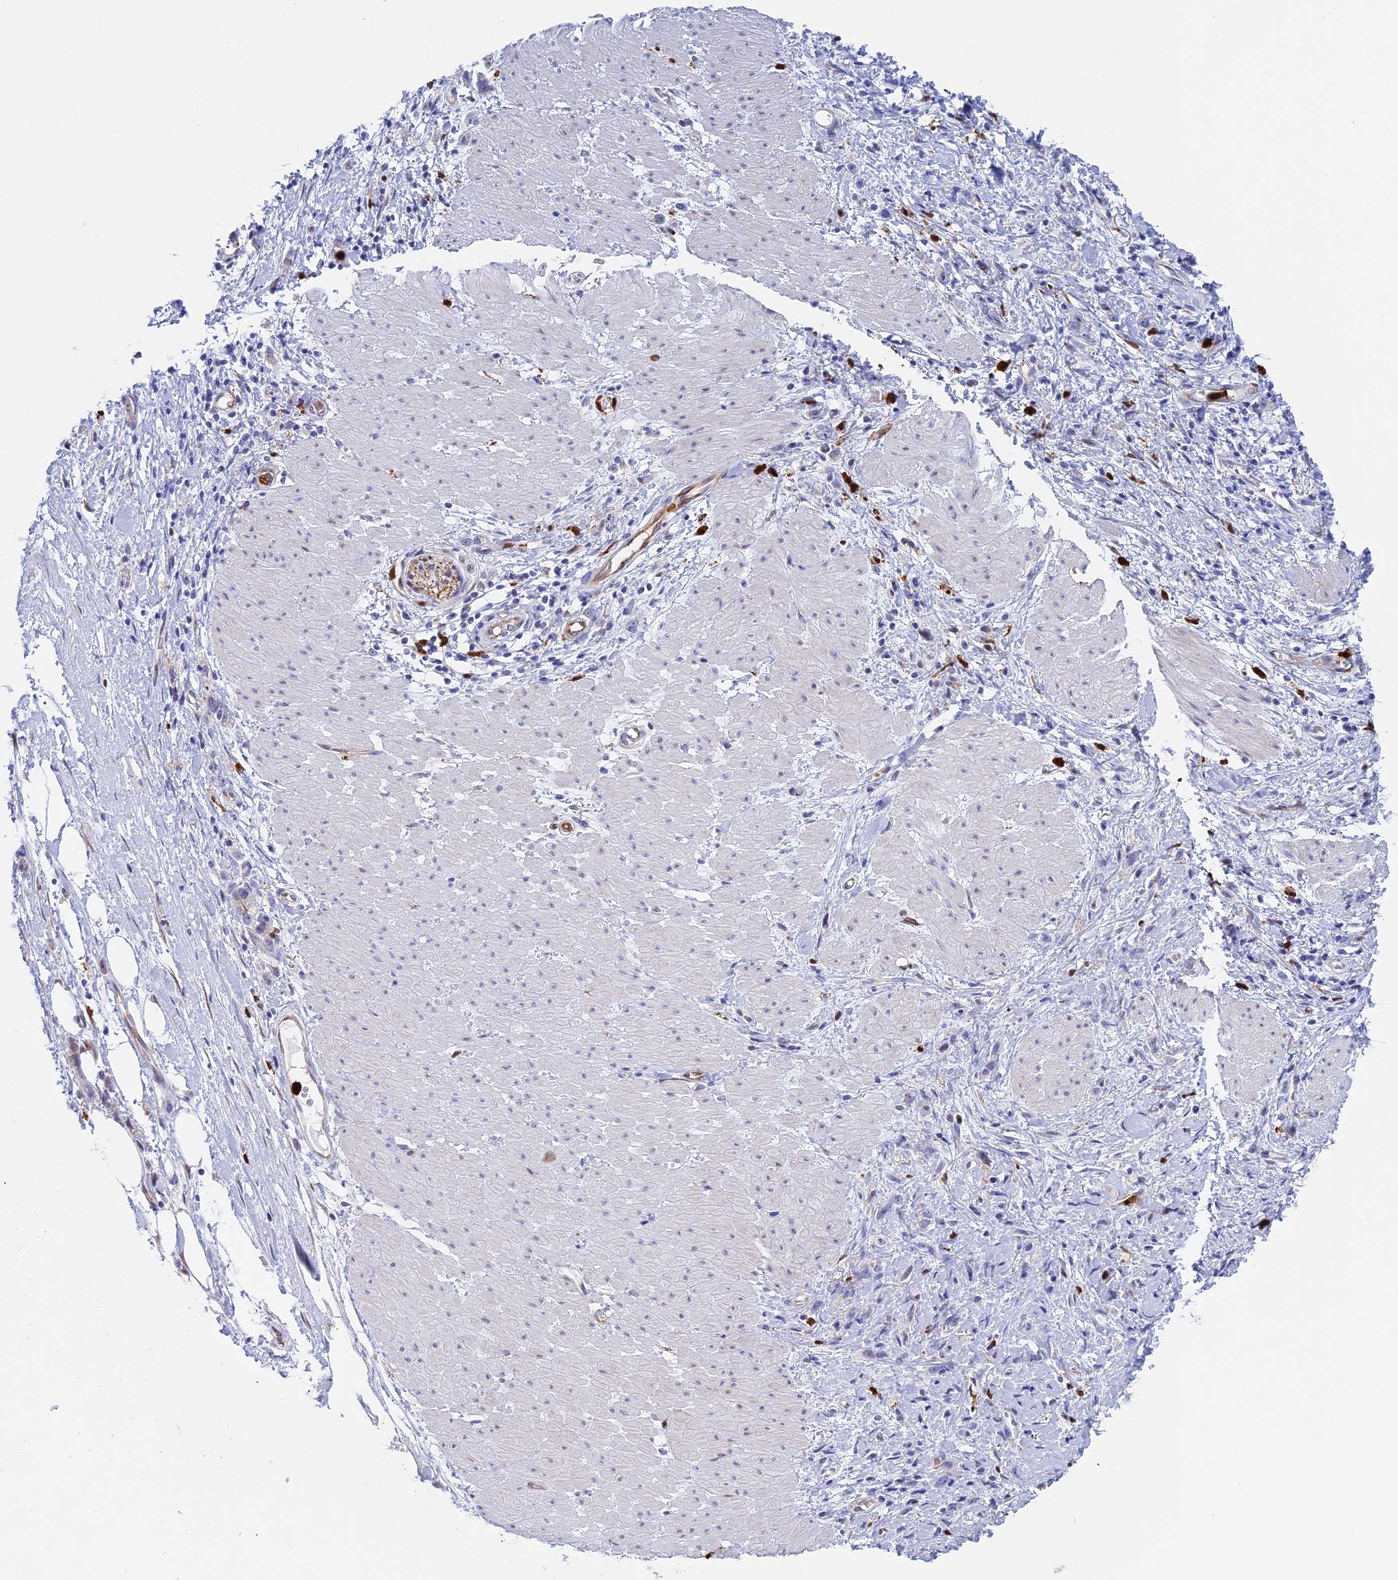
{"staining": {"intensity": "negative", "quantity": "none", "location": "none"}, "tissue": "stomach cancer", "cell_type": "Tumor cells", "image_type": "cancer", "snomed": [{"axis": "morphology", "description": "Adenocarcinoma, NOS"}, {"axis": "topography", "description": "Stomach"}], "caption": "Tumor cells are negative for protein expression in human adenocarcinoma (stomach).", "gene": "SLC26A1", "patient": {"sex": "female", "age": 76}}